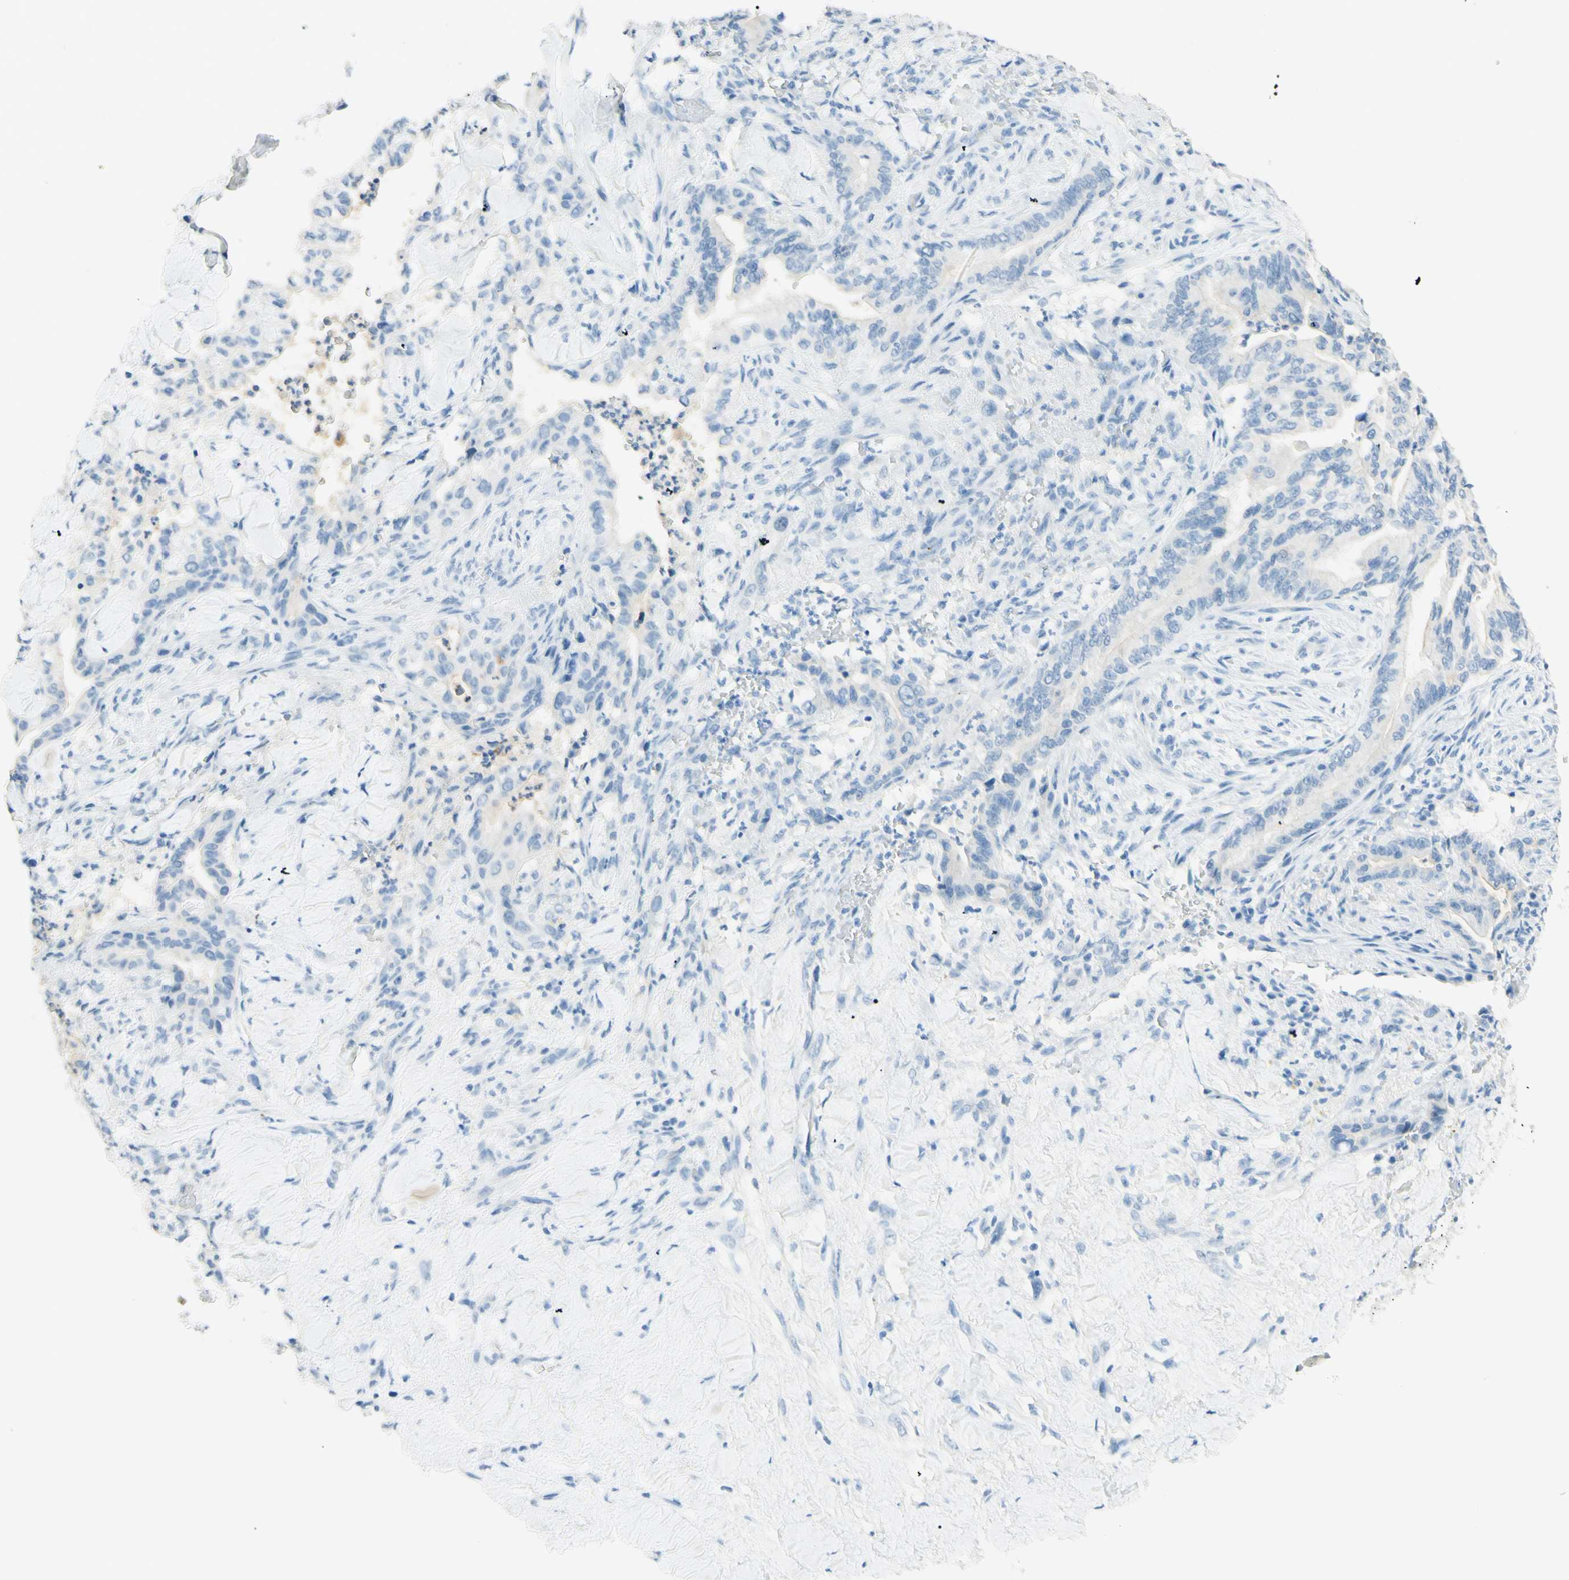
{"staining": {"intensity": "negative", "quantity": "none", "location": "none"}, "tissue": "liver cancer", "cell_type": "Tumor cells", "image_type": "cancer", "snomed": [{"axis": "morphology", "description": "Cholangiocarcinoma"}, {"axis": "topography", "description": "Liver"}], "caption": "Liver cholangiocarcinoma stained for a protein using immunohistochemistry (IHC) reveals no staining tumor cells.", "gene": "TMEM132D", "patient": {"sex": "female", "age": 67}}